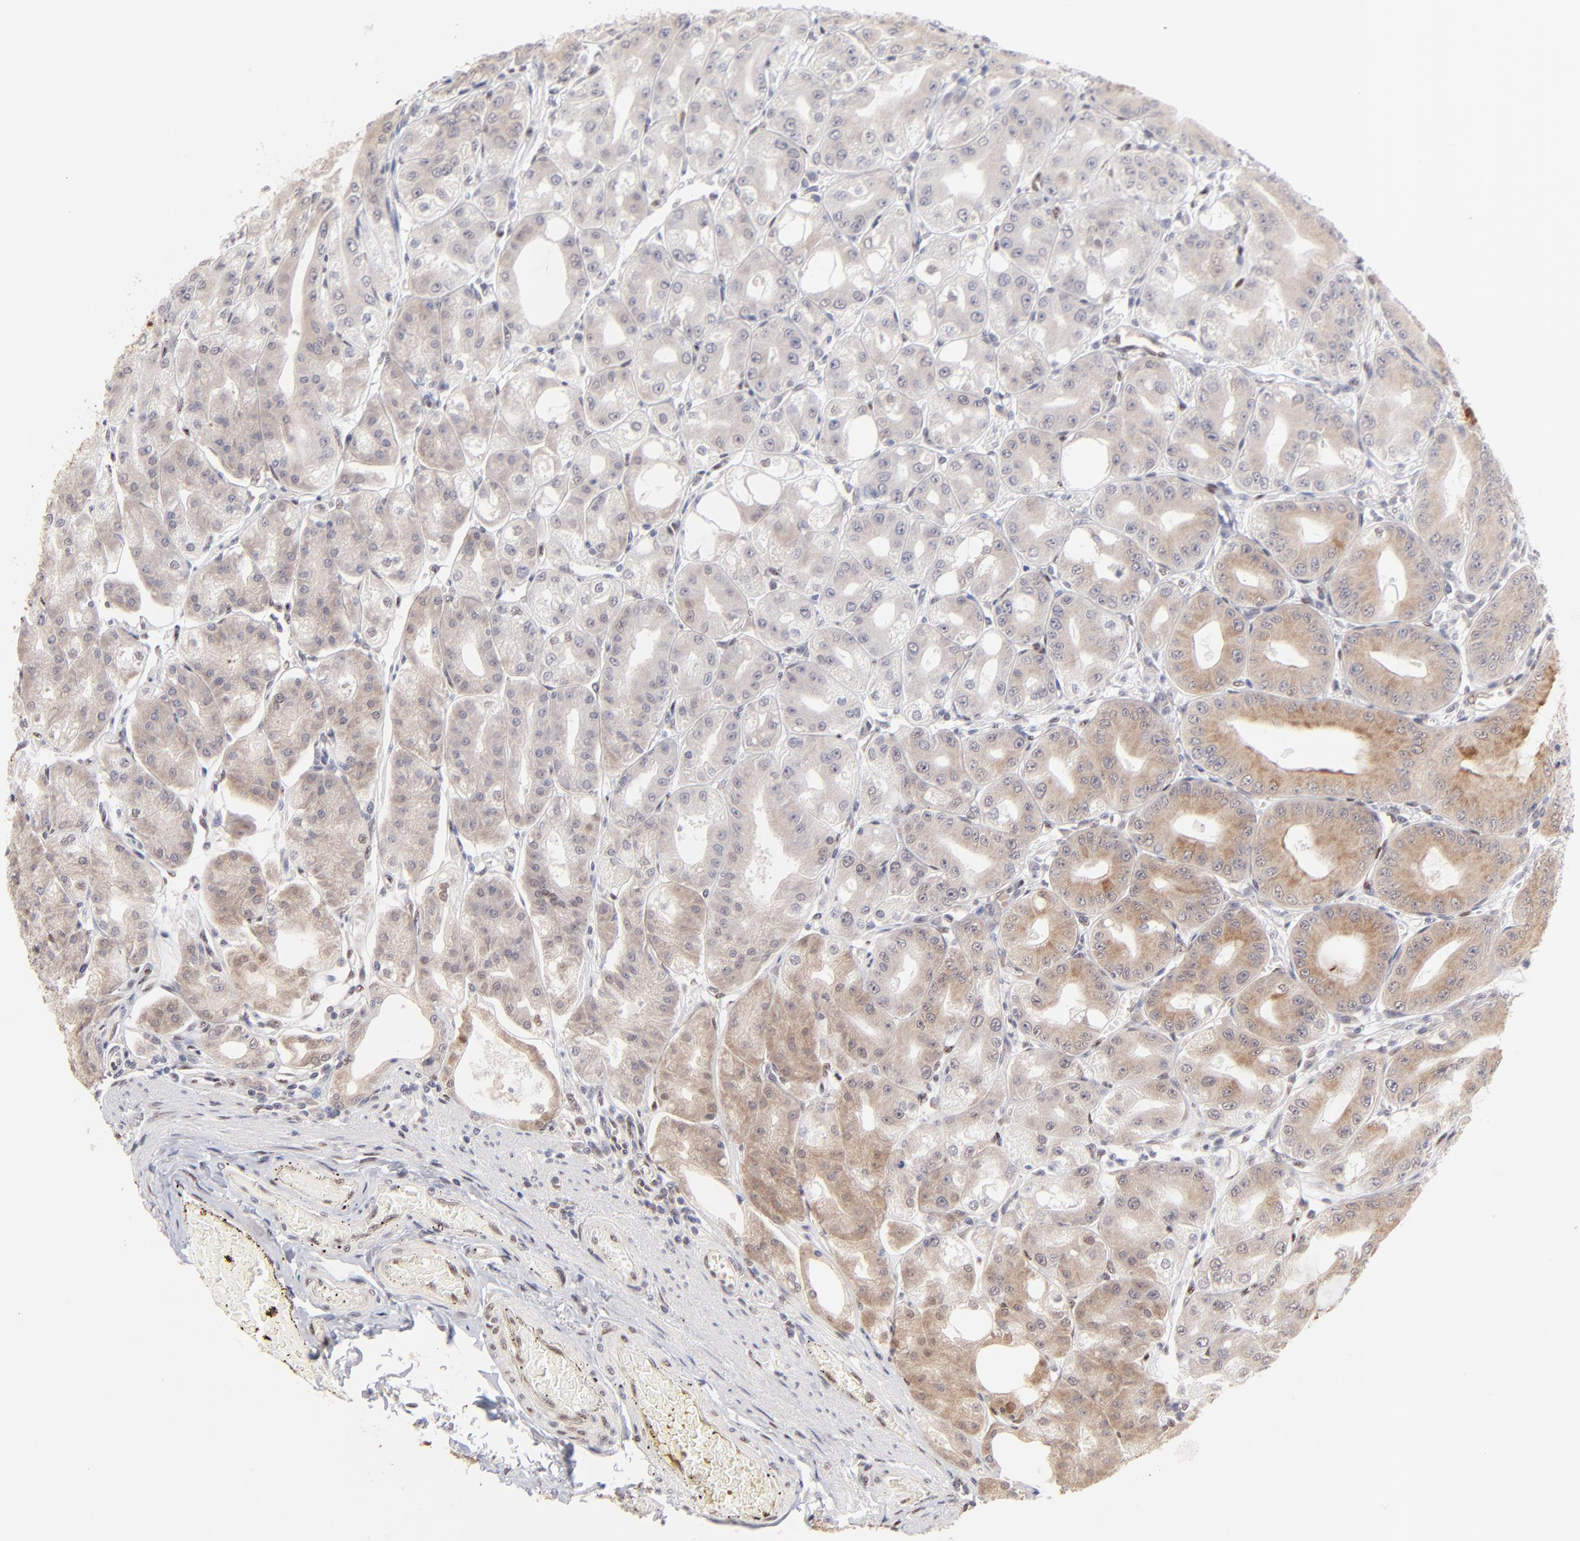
{"staining": {"intensity": "moderate", "quantity": ">75%", "location": "cytoplasmic/membranous,nuclear"}, "tissue": "stomach", "cell_type": "Glandular cells", "image_type": "normal", "snomed": [{"axis": "morphology", "description": "Normal tissue, NOS"}, {"axis": "topography", "description": "Stomach, lower"}], "caption": "Immunohistochemistry staining of benign stomach, which demonstrates medium levels of moderate cytoplasmic/membranous,nuclear expression in approximately >75% of glandular cells indicating moderate cytoplasmic/membranous,nuclear protein positivity. The staining was performed using DAB (3,3'-diaminobenzidine) (brown) for protein detection and nuclei were counterstained in hematoxylin (blue).", "gene": "STAT3", "patient": {"sex": "male", "age": 71}}